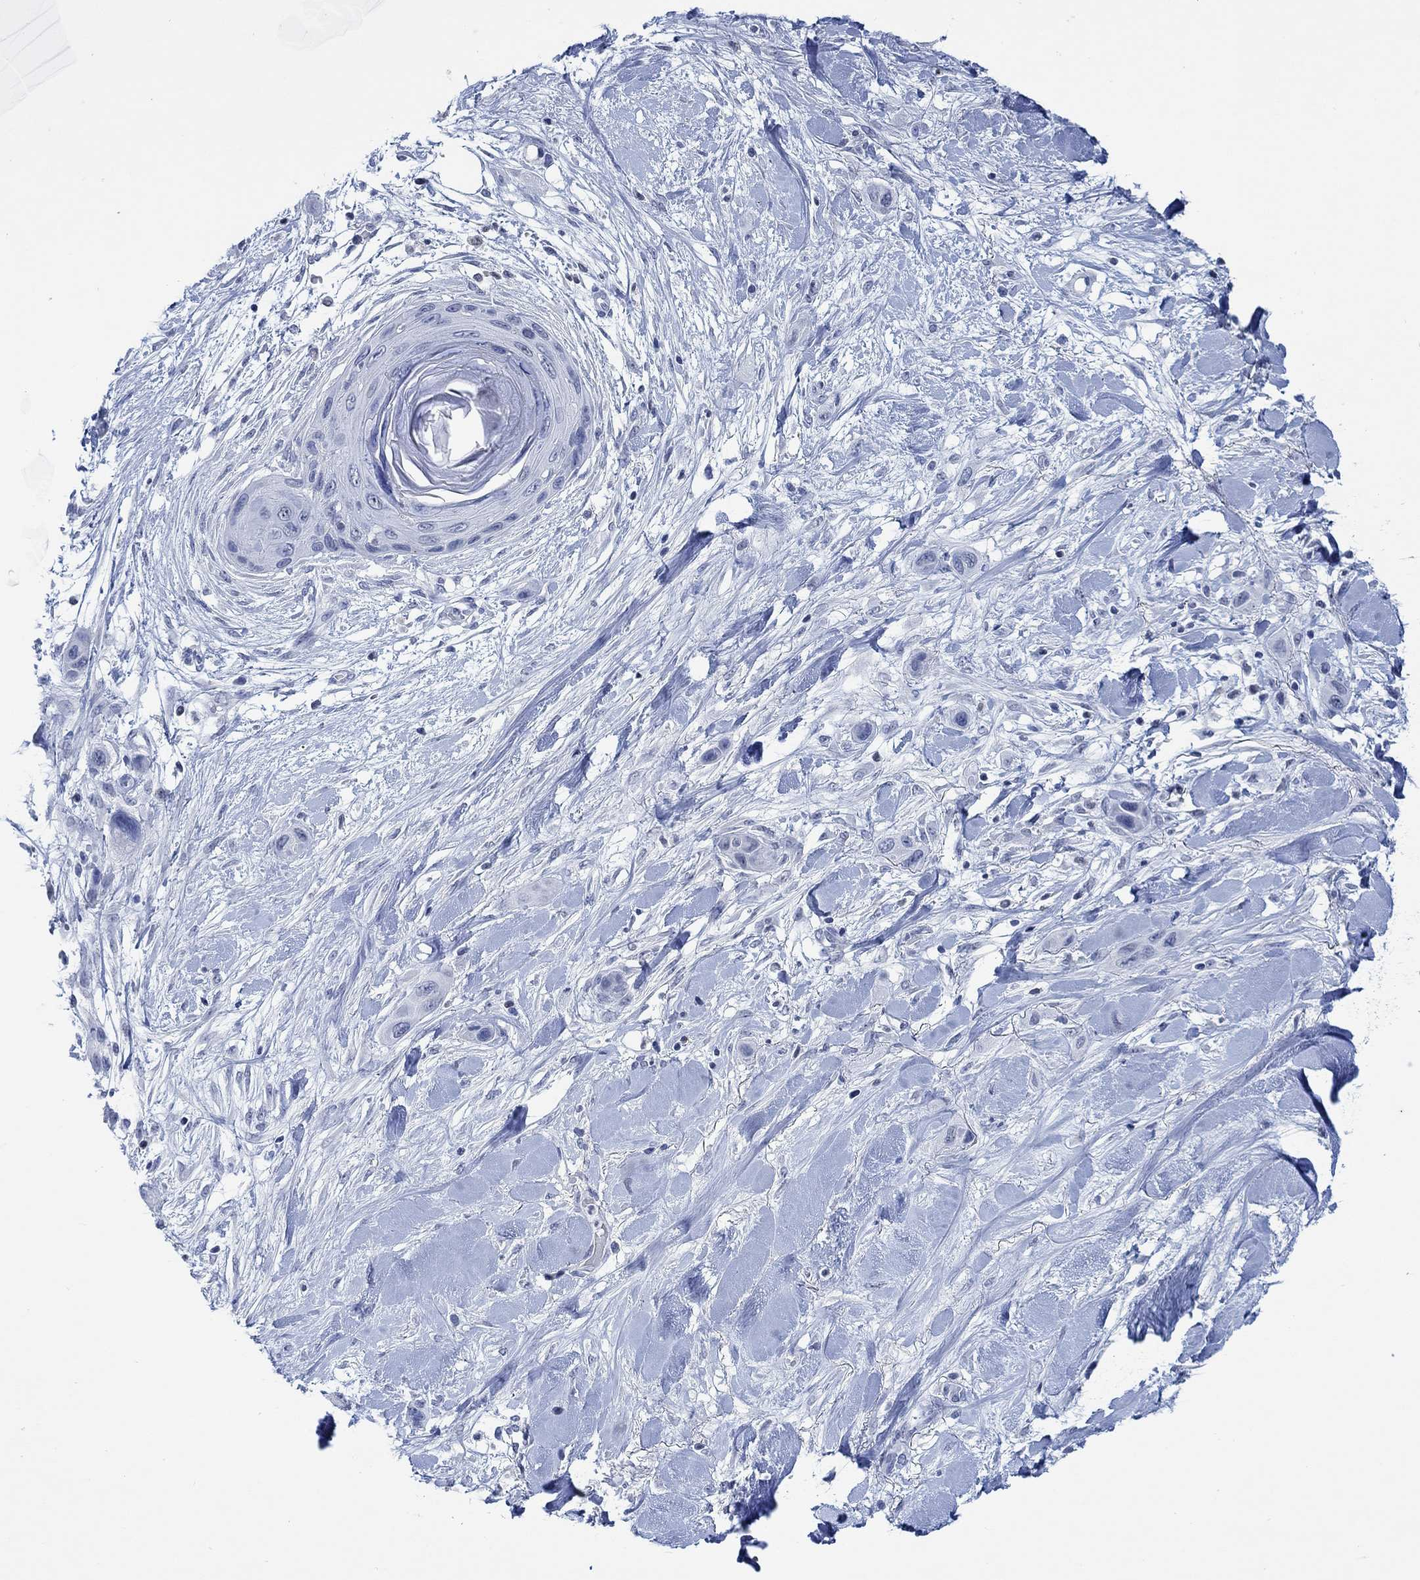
{"staining": {"intensity": "negative", "quantity": "none", "location": "none"}, "tissue": "skin cancer", "cell_type": "Tumor cells", "image_type": "cancer", "snomed": [{"axis": "morphology", "description": "Squamous cell carcinoma, NOS"}, {"axis": "topography", "description": "Skin"}], "caption": "Immunohistochemical staining of human skin cancer (squamous cell carcinoma) demonstrates no significant staining in tumor cells.", "gene": "PPP1R17", "patient": {"sex": "male", "age": 79}}